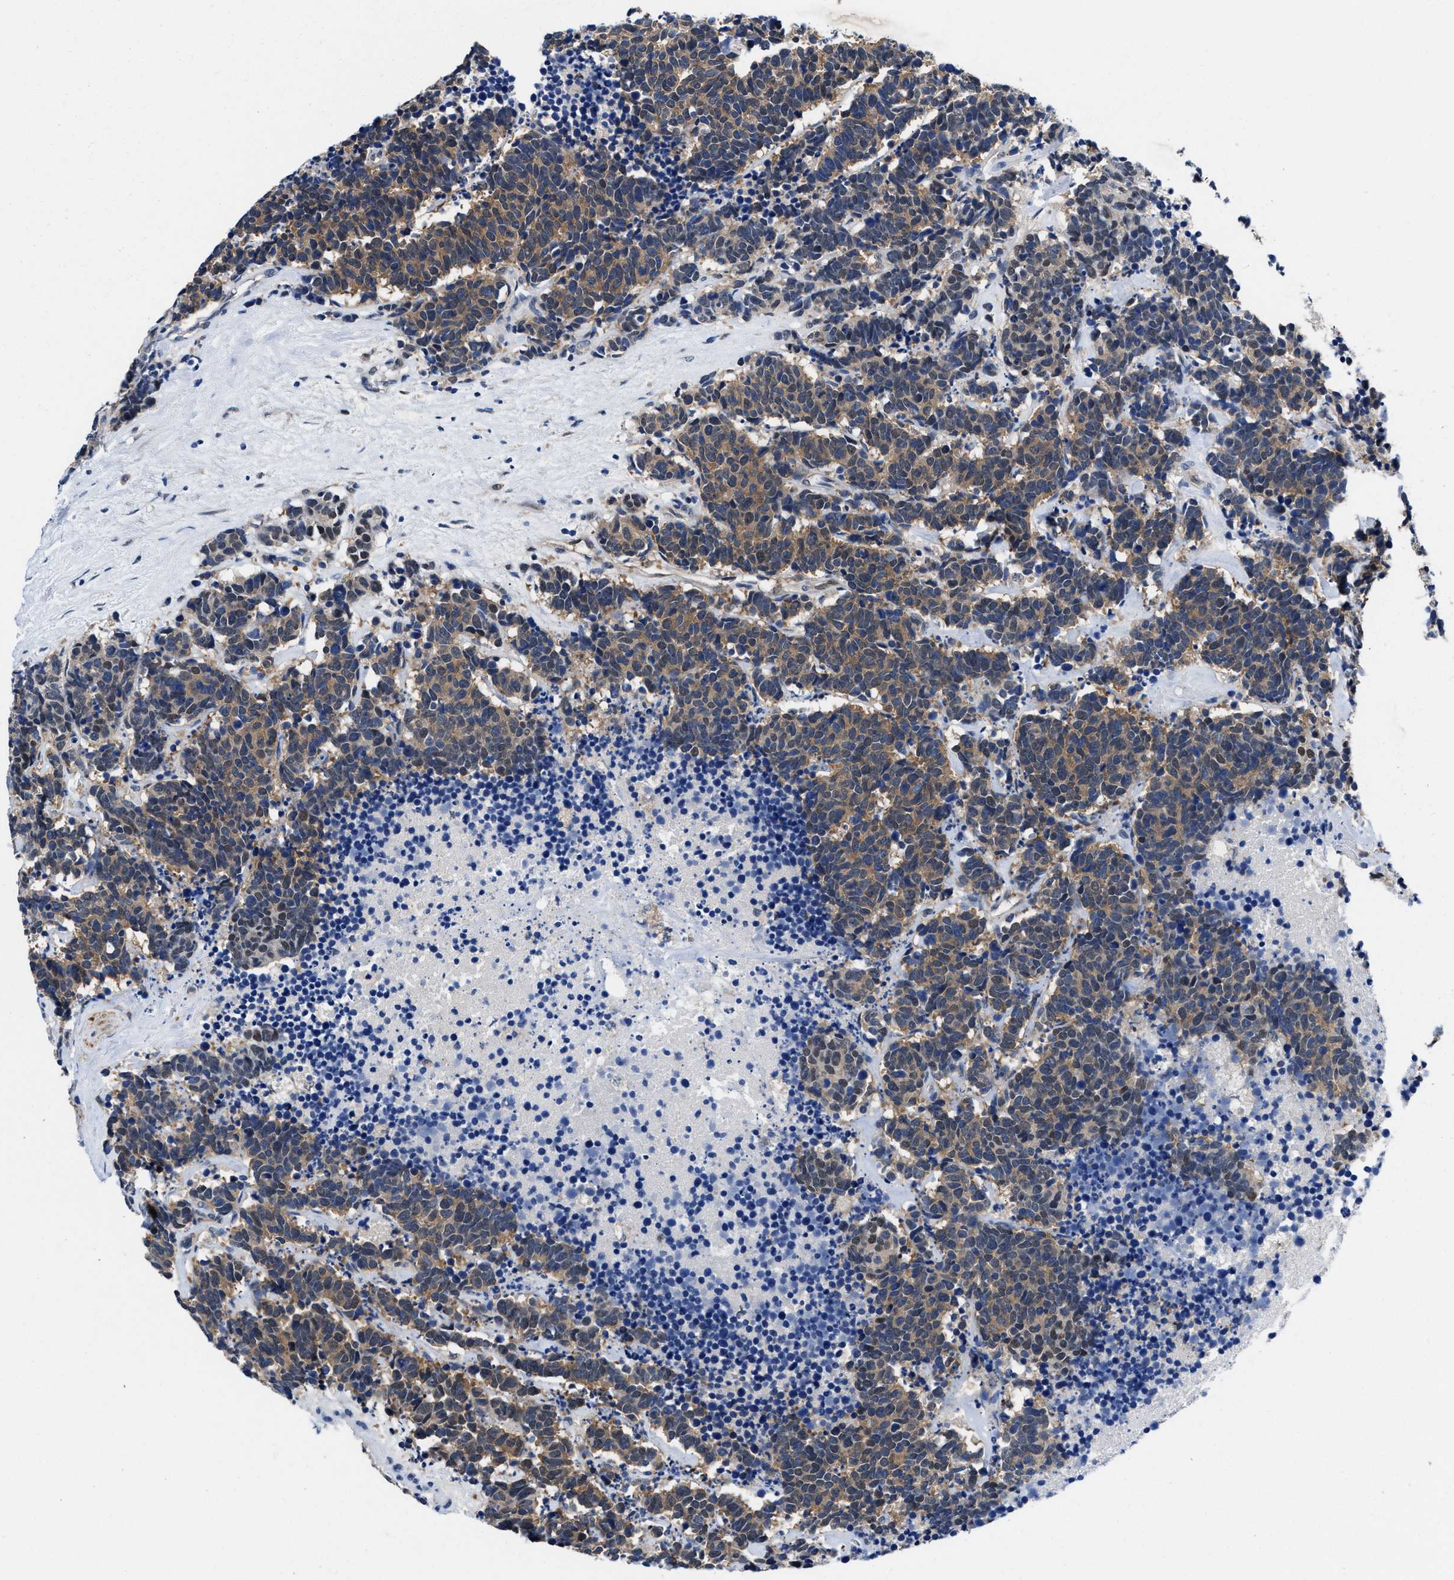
{"staining": {"intensity": "moderate", "quantity": ">75%", "location": "cytoplasmic/membranous"}, "tissue": "carcinoid", "cell_type": "Tumor cells", "image_type": "cancer", "snomed": [{"axis": "morphology", "description": "Carcinoma, NOS"}, {"axis": "morphology", "description": "Carcinoid, malignant, NOS"}, {"axis": "topography", "description": "Urinary bladder"}], "caption": "Immunohistochemistry (IHC) micrograph of human carcinoid stained for a protein (brown), which exhibits medium levels of moderate cytoplasmic/membranous positivity in about >75% of tumor cells.", "gene": "ACLY", "patient": {"sex": "male", "age": 57}}